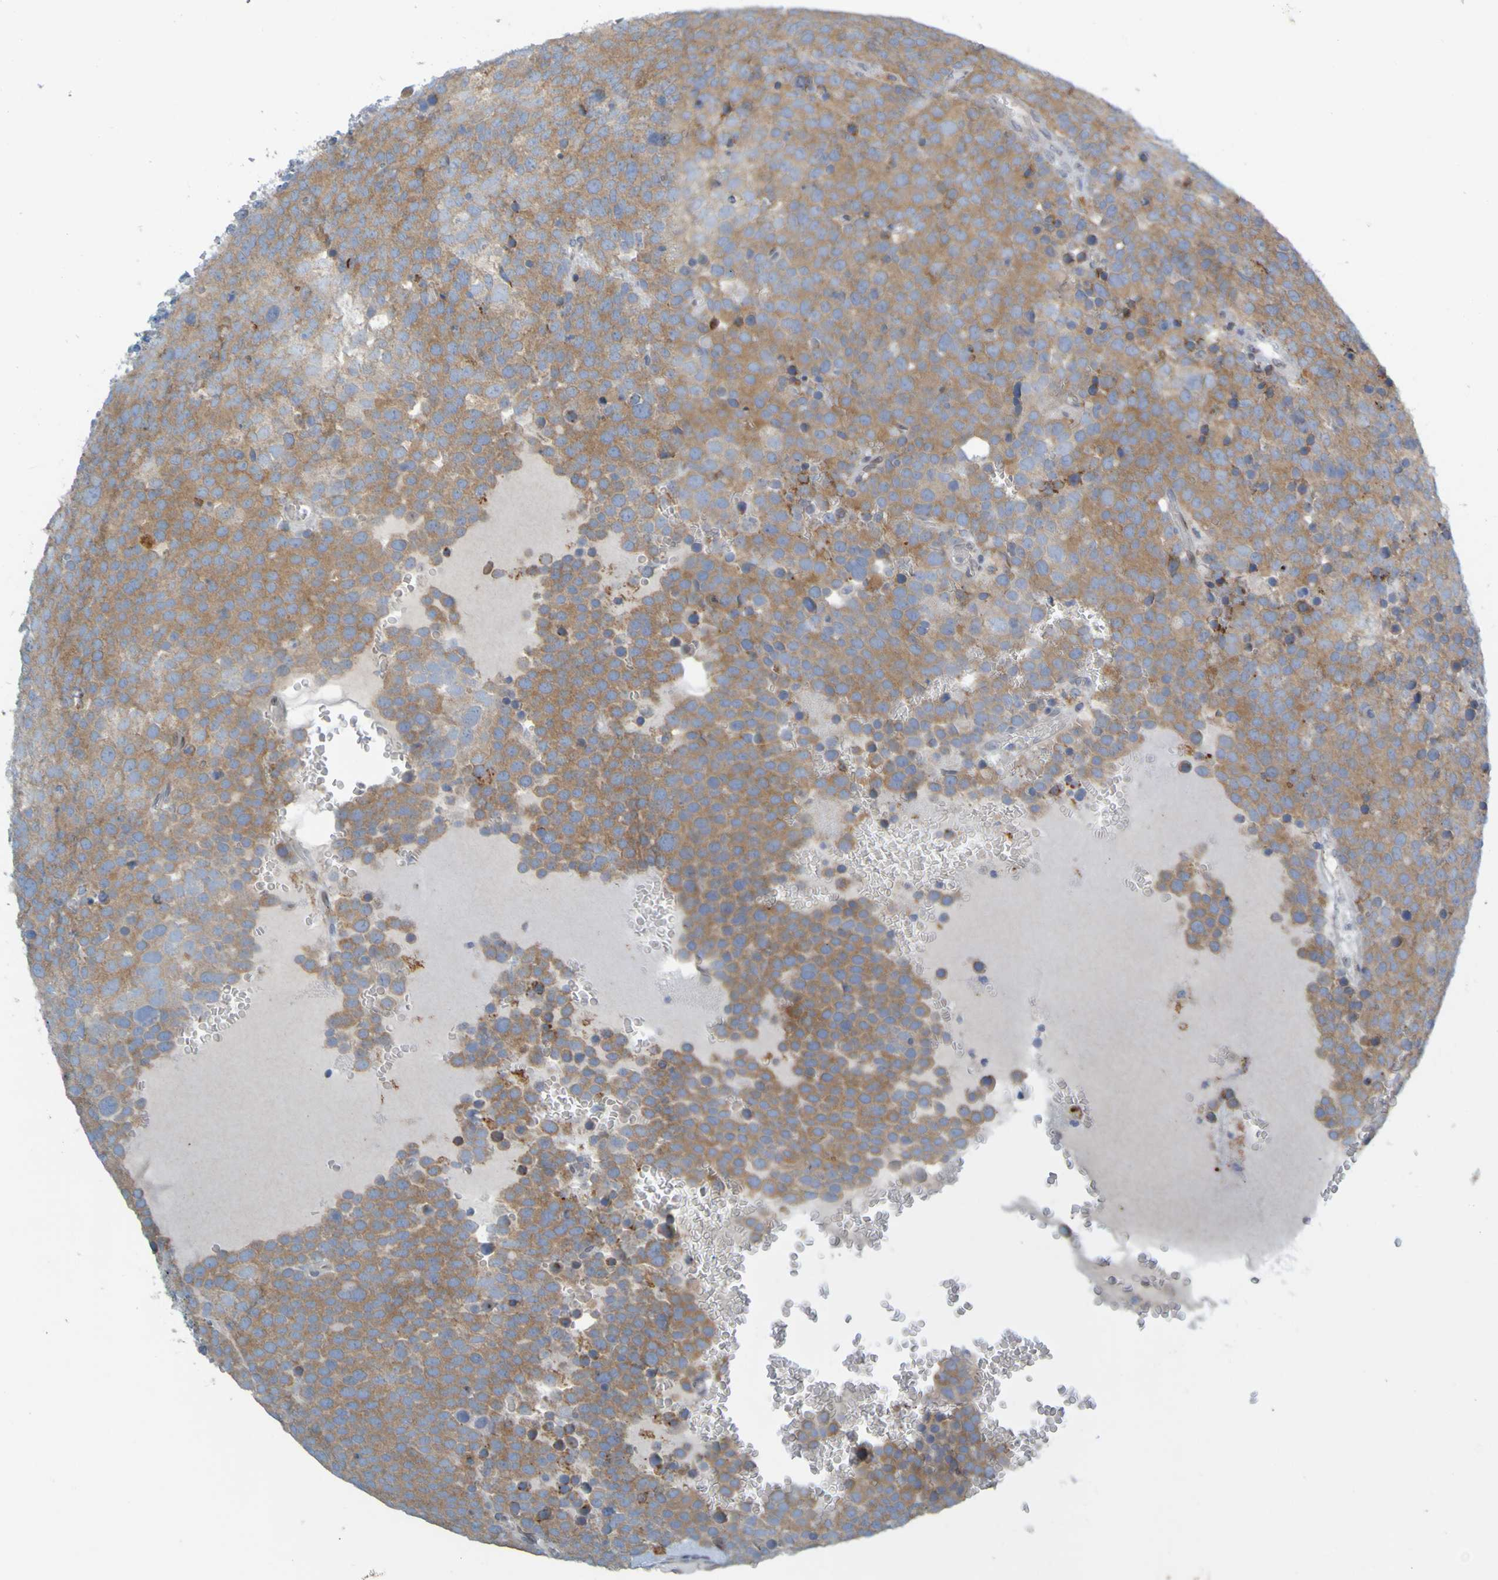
{"staining": {"intensity": "moderate", "quantity": ">75%", "location": "cytoplasmic/membranous"}, "tissue": "testis cancer", "cell_type": "Tumor cells", "image_type": "cancer", "snomed": [{"axis": "morphology", "description": "Seminoma, NOS"}, {"axis": "topography", "description": "Testis"}], "caption": "Protein analysis of testis cancer tissue shows moderate cytoplasmic/membranous staining in about >75% of tumor cells.", "gene": "MAG", "patient": {"sex": "male", "age": 71}}